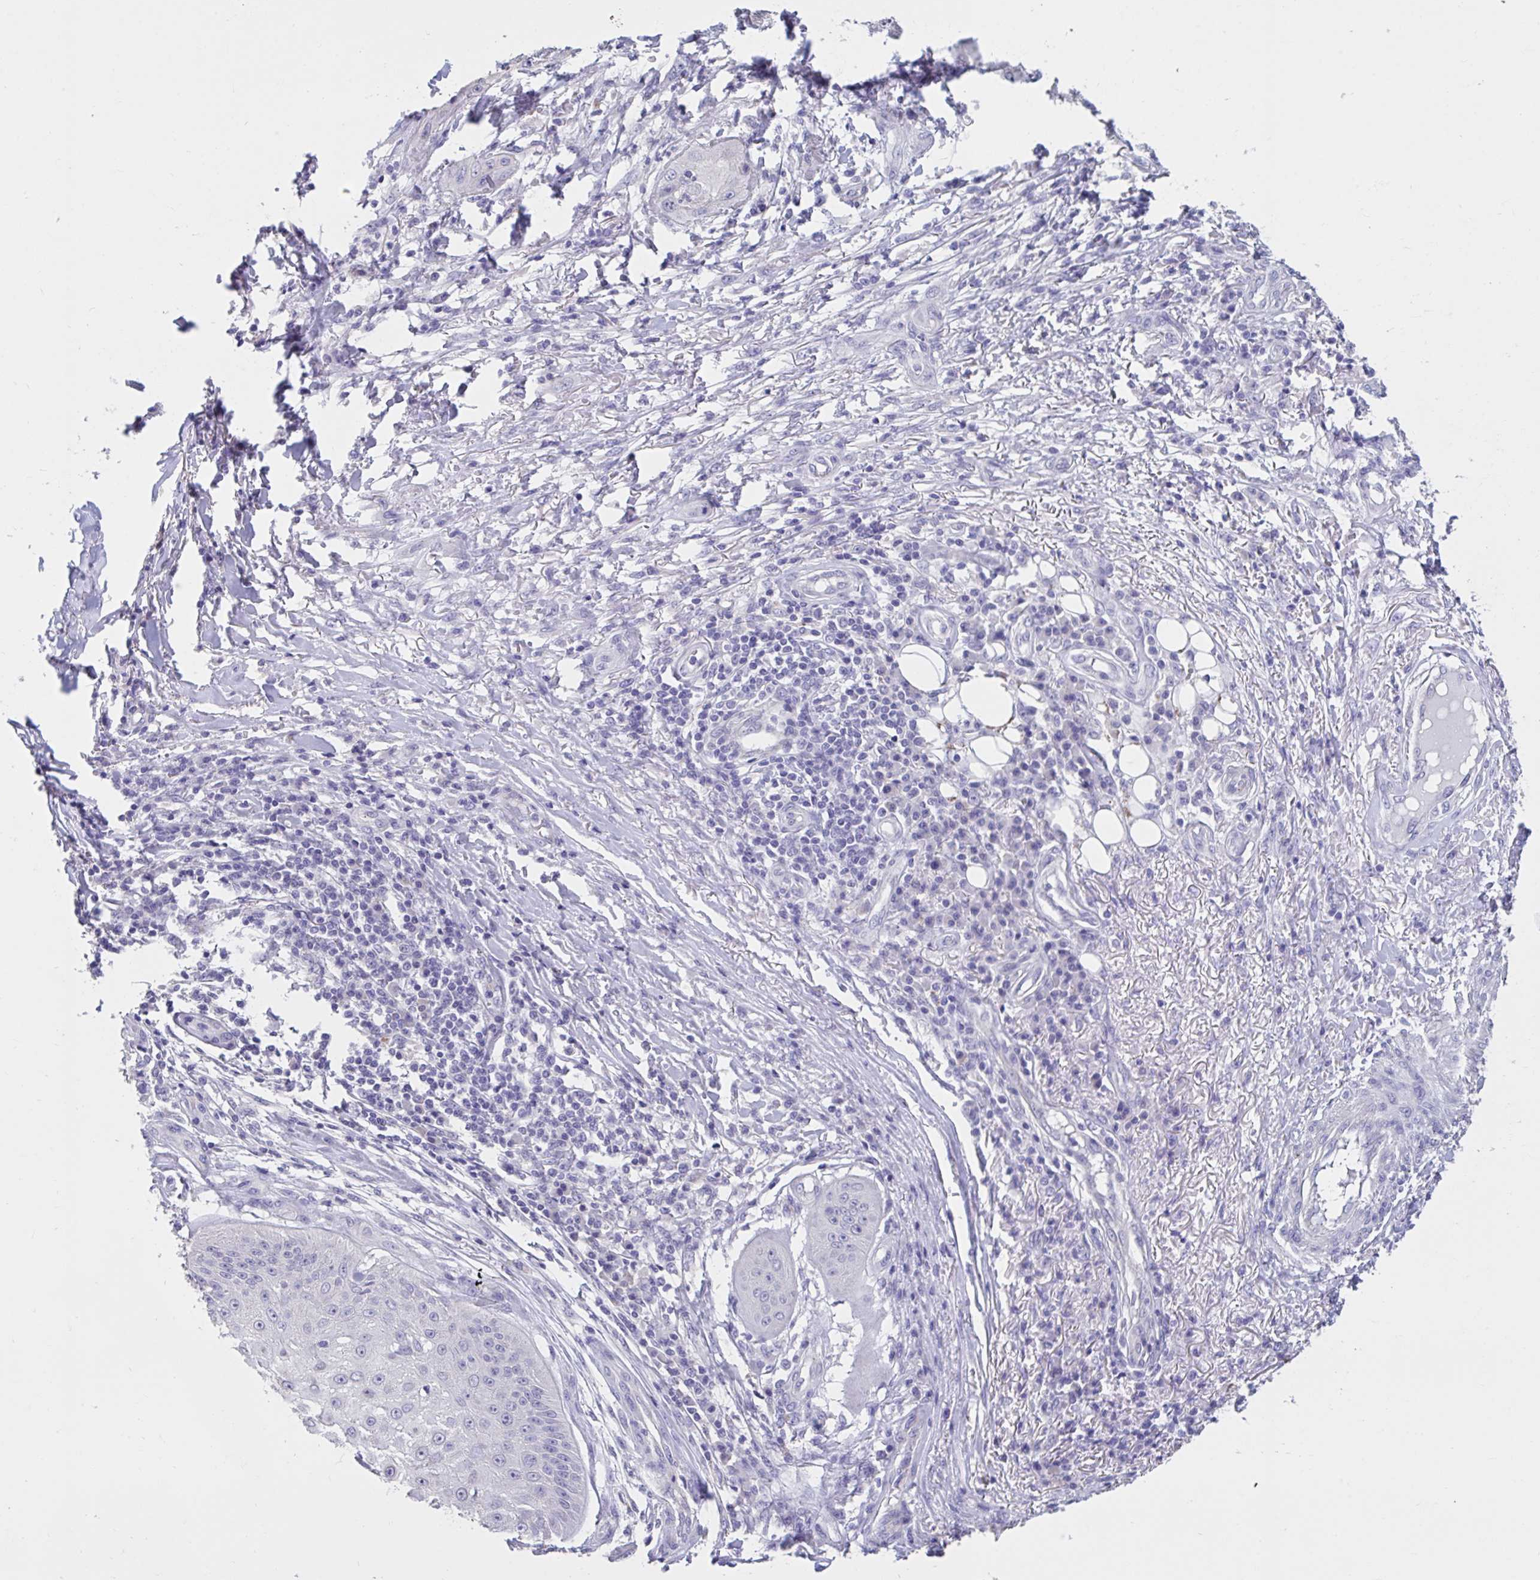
{"staining": {"intensity": "negative", "quantity": "none", "location": "none"}, "tissue": "skin cancer", "cell_type": "Tumor cells", "image_type": "cancer", "snomed": [{"axis": "morphology", "description": "Squamous cell carcinoma, NOS"}, {"axis": "topography", "description": "Skin"}], "caption": "A photomicrograph of human skin squamous cell carcinoma is negative for staining in tumor cells. (DAB (3,3'-diaminobenzidine) immunohistochemistry, high magnification).", "gene": "GPR162", "patient": {"sex": "male", "age": 70}}